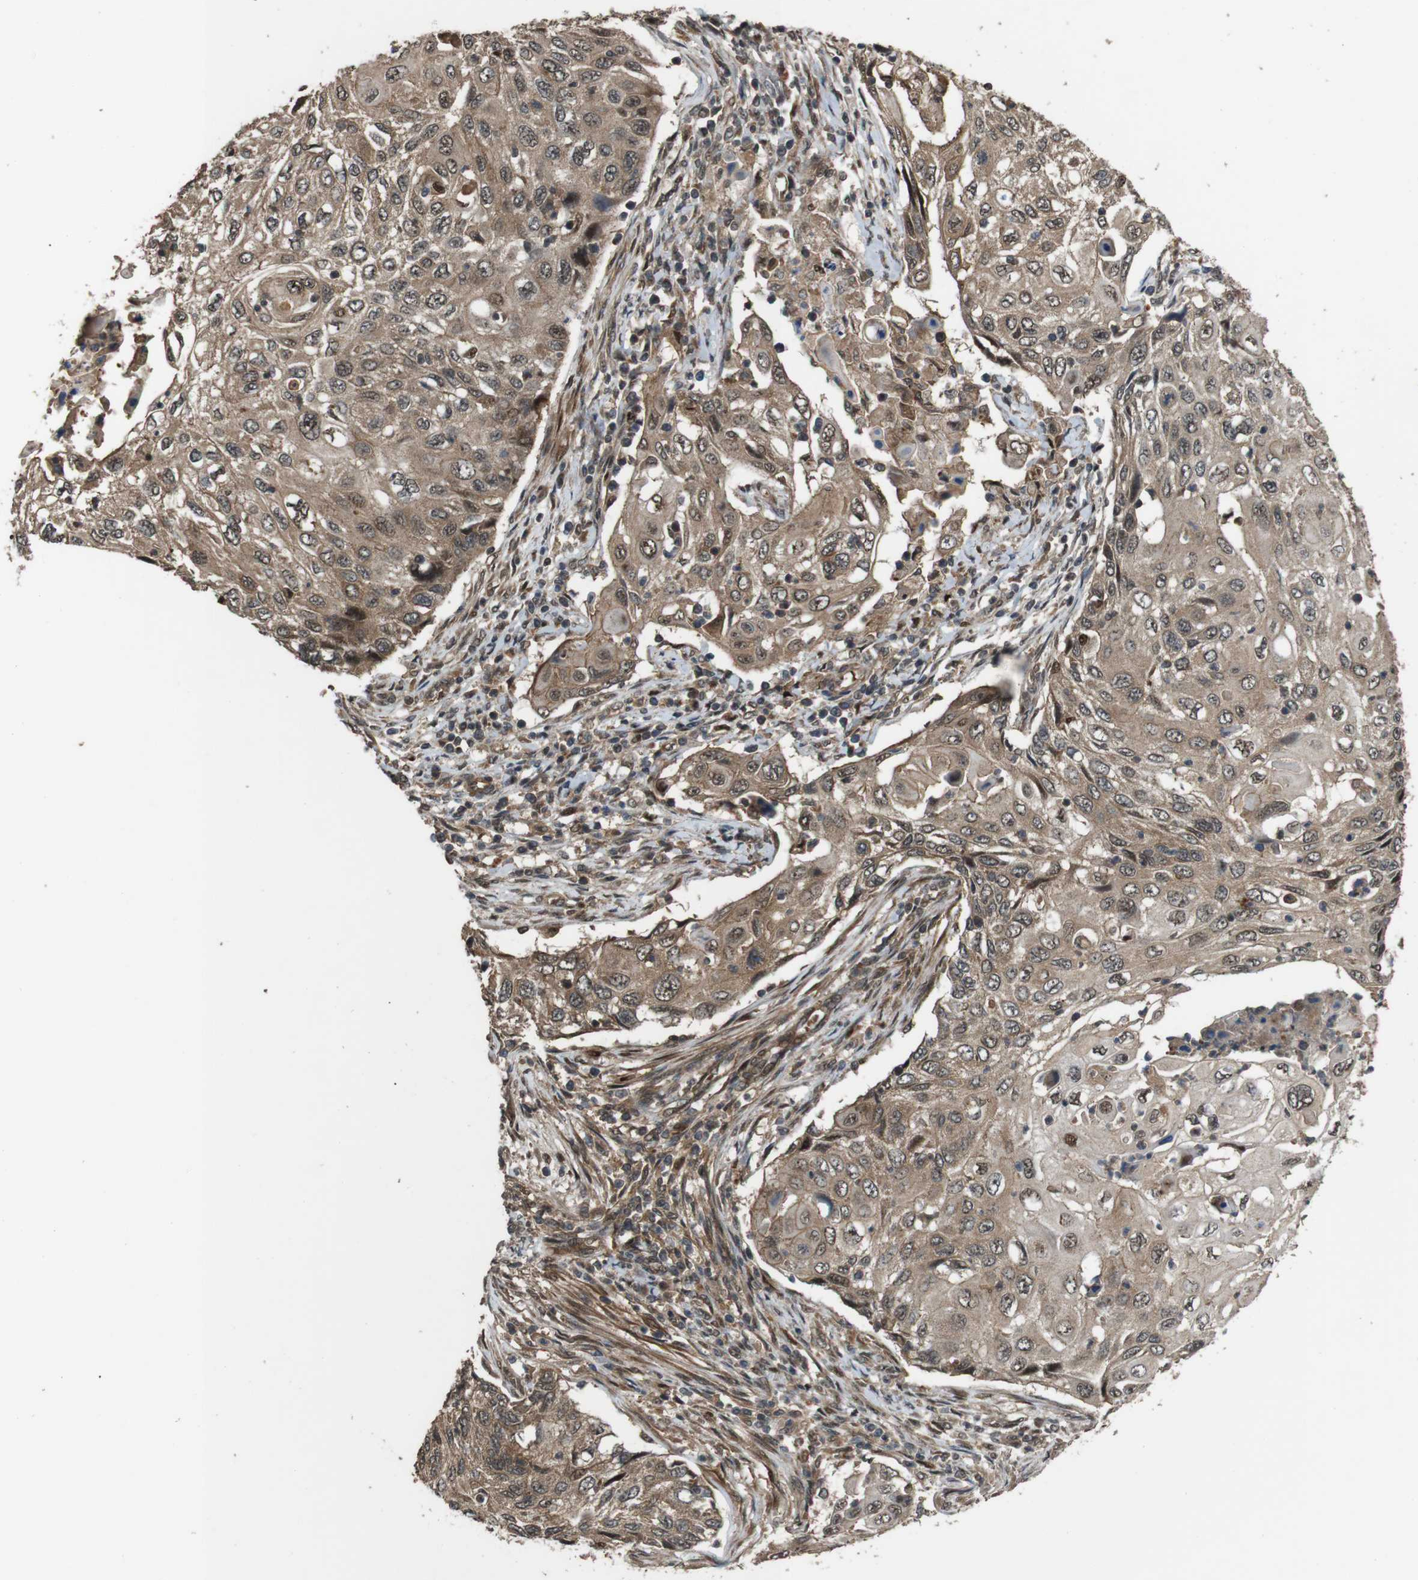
{"staining": {"intensity": "moderate", "quantity": ">75%", "location": "cytoplasmic/membranous"}, "tissue": "cervical cancer", "cell_type": "Tumor cells", "image_type": "cancer", "snomed": [{"axis": "morphology", "description": "Squamous cell carcinoma, NOS"}, {"axis": "topography", "description": "Cervix"}], "caption": "Immunohistochemical staining of cervical cancer demonstrates medium levels of moderate cytoplasmic/membranous staining in about >75% of tumor cells. The protein of interest is shown in brown color, while the nuclei are stained blue.", "gene": "CDC34", "patient": {"sex": "female", "age": 70}}